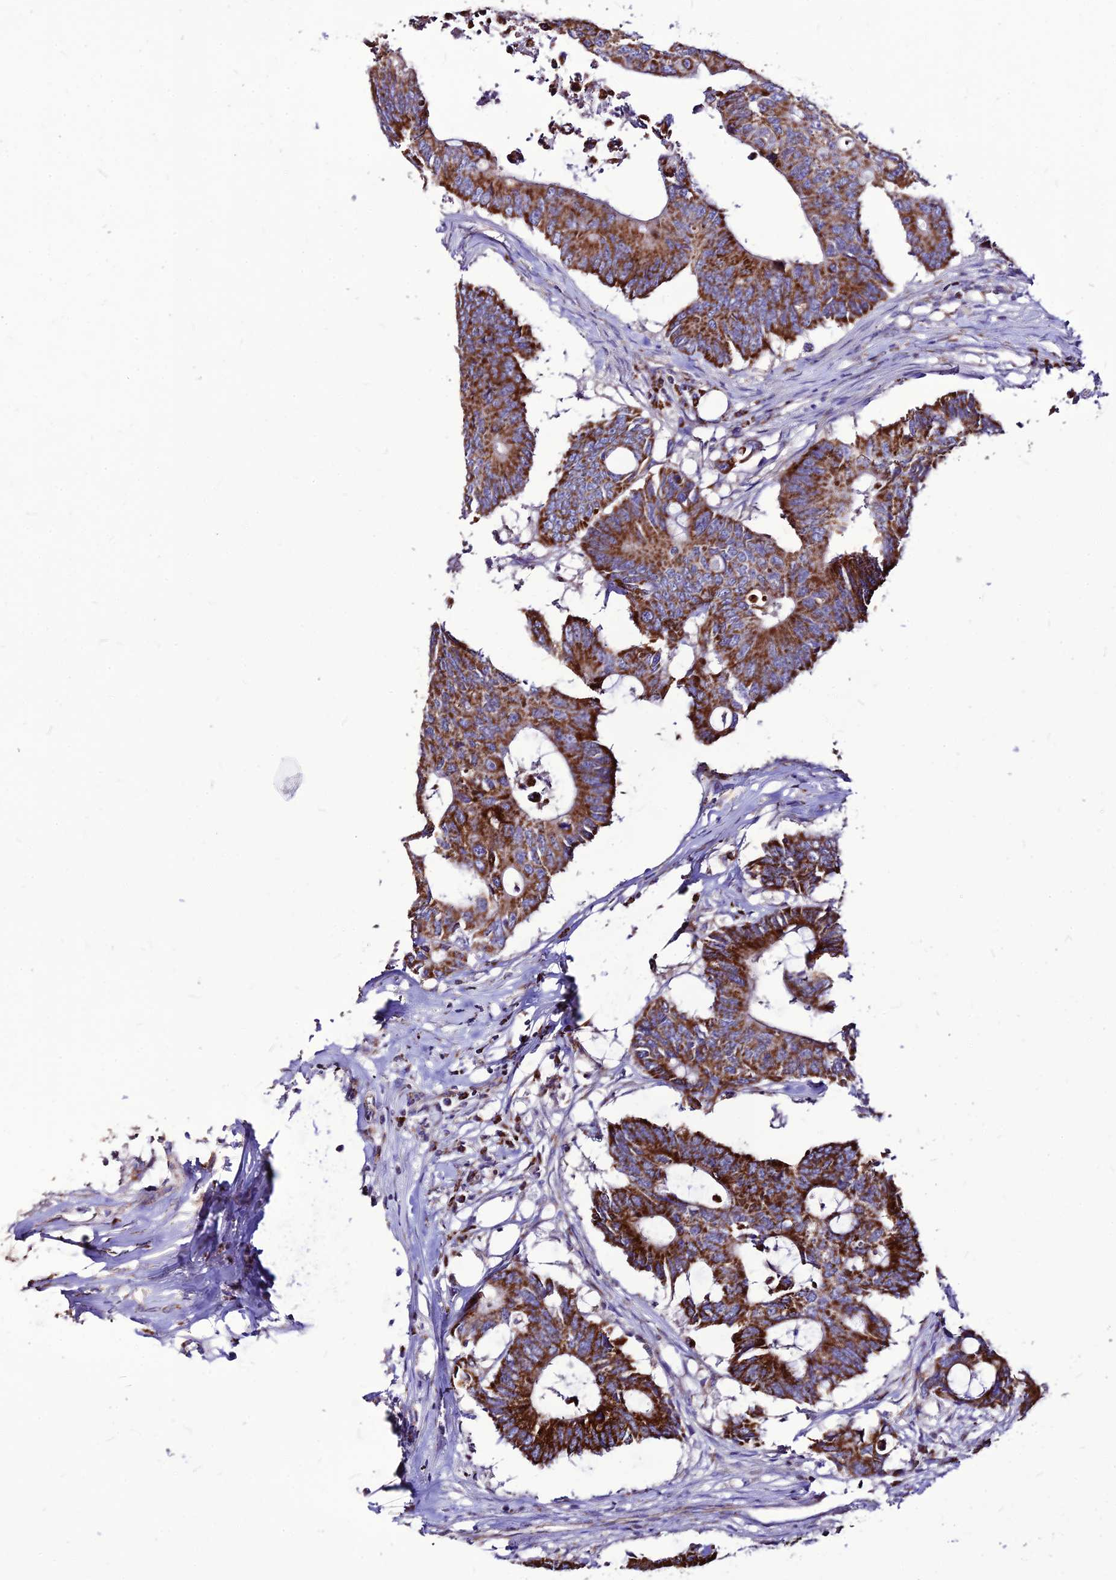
{"staining": {"intensity": "strong", "quantity": ">75%", "location": "cytoplasmic/membranous"}, "tissue": "colorectal cancer", "cell_type": "Tumor cells", "image_type": "cancer", "snomed": [{"axis": "morphology", "description": "Adenocarcinoma, NOS"}, {"axis": "topography", "description": "Colon"}], "caption": "DAB immunohistochemical staining of colorectal cancer (adenocarcinoma) reveals strong cytoplasmic/membranous protein positivity in approximately >75% of tumor cells.", "gene": "ECI1", "patient": {"sex": "male", "age": 71}}